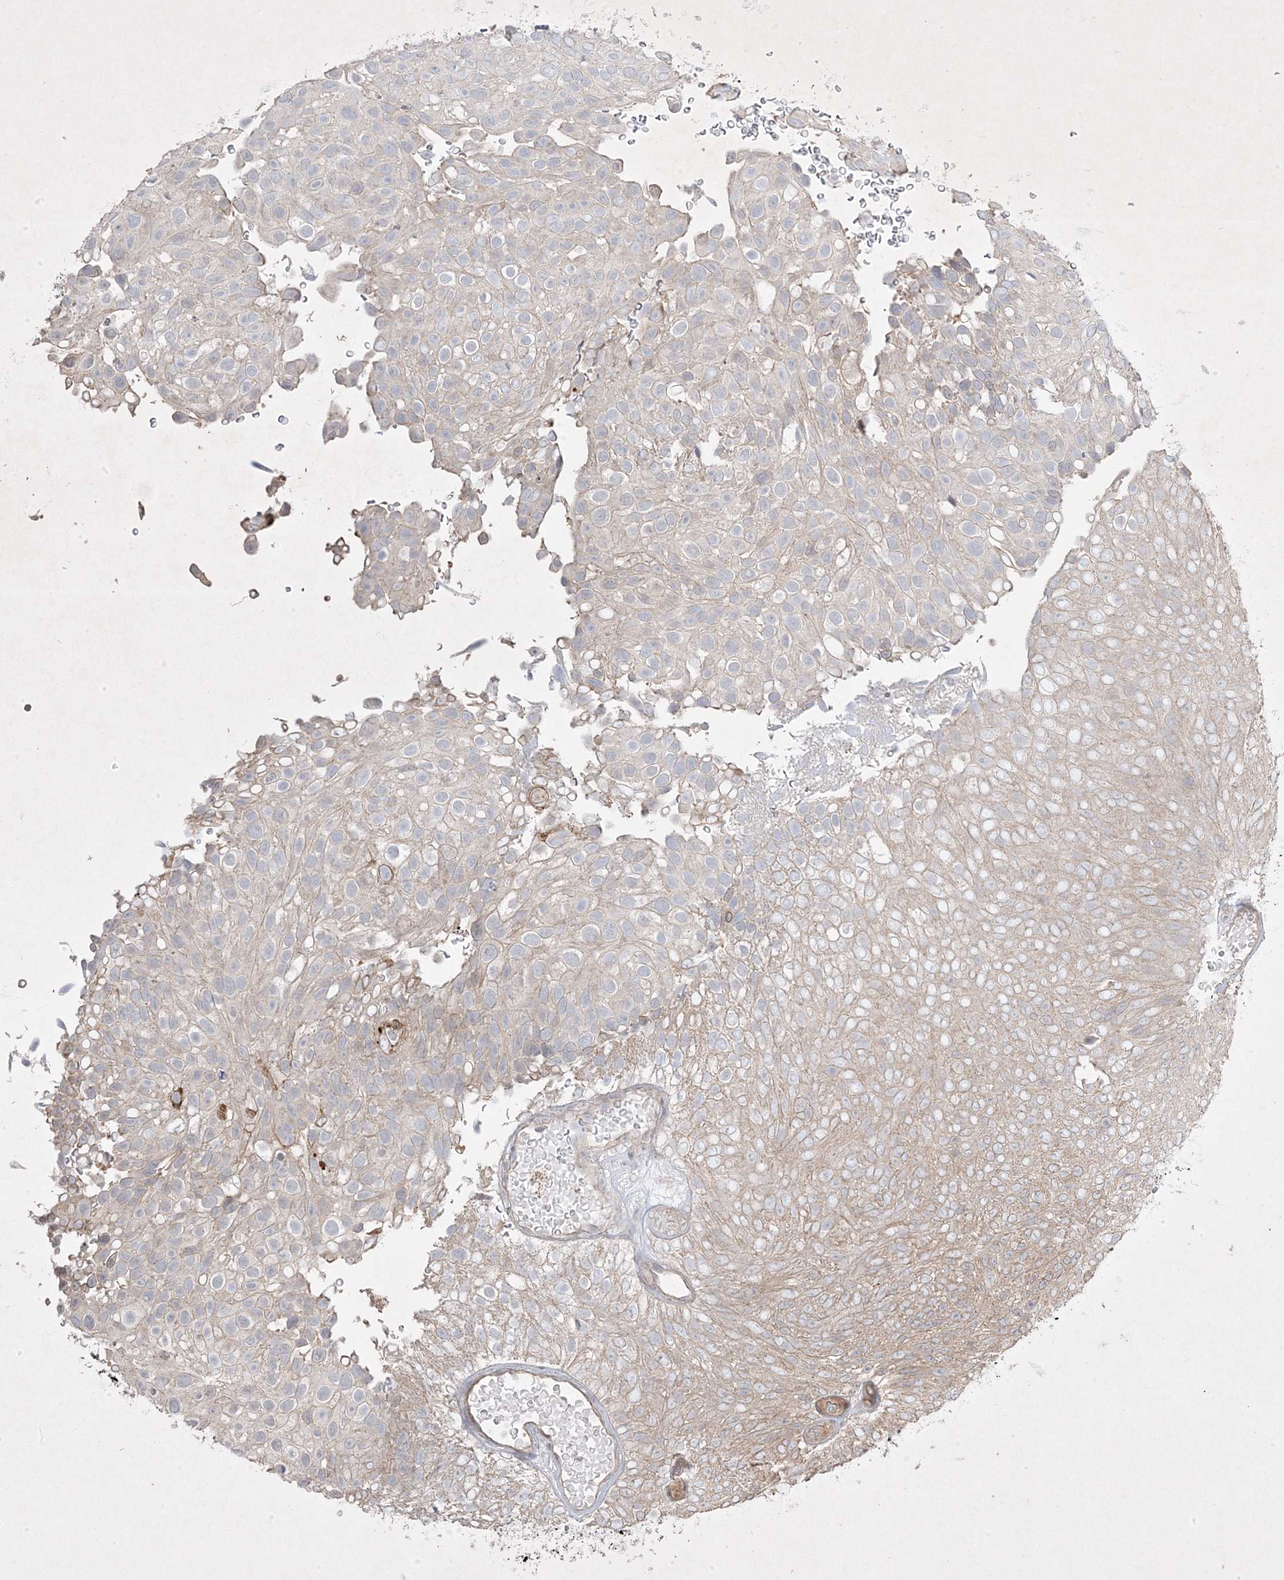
{"staining": {"intensity": "weak", "quantity": "<25%", "location": "cytoplasmic/membranous"}, "tissue": "urothelial cancer", "cell_type": "Tumor cells", "image_type": "cancer", "snomed": [{"axis": "morphology", "description": "Urothelial carcinoma, Low grade"}, {"axis": "topography", "description": "Urinary bladder"}], "caption": "Low-grade urothelial carcinoma was stained to show a protein in brown. There is no significant staining in tumor cells.", "gene": "RGL4", "patient": {"sex": "male", "age": 78}}